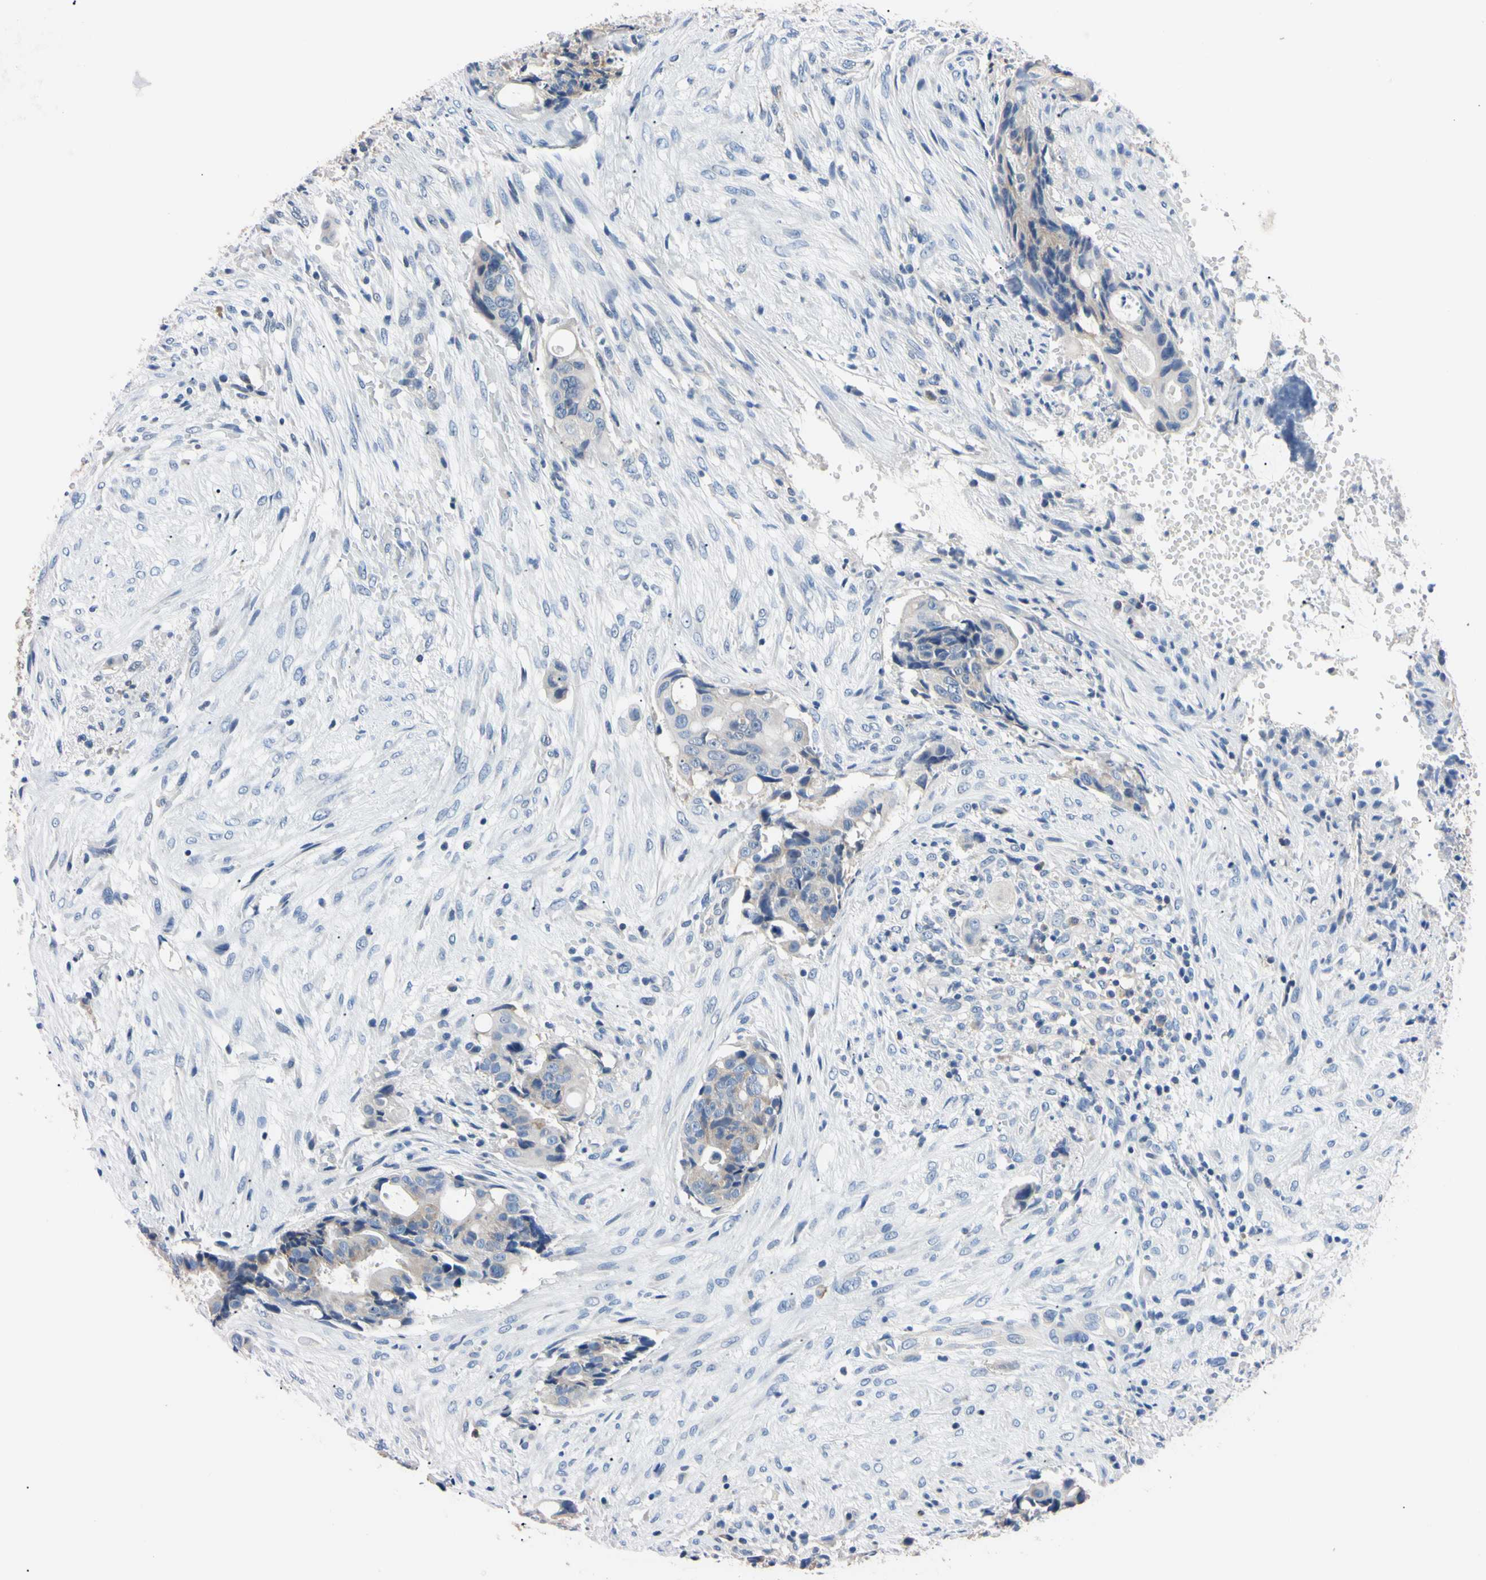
{"staining": {"intensity": "weak", "quantity": "<25%", "location": "cytoplasmic/membranous"}, "tissue": "colorectal cancer", "cell_type": "Tumor cells", "image_type": "cancer", "snomed": [{"axis": "morphology", "description": "Adenocarcinoma, NOS"}, {"axis": "topography", "description": "Colon"}], "caption": "Immunohistochemical staining of human colorectal adenocarcinoma exhibits no significant positivity in tumor cells.", "gene": "PNKD", "patient": {"sex": "female", "age": 57}}